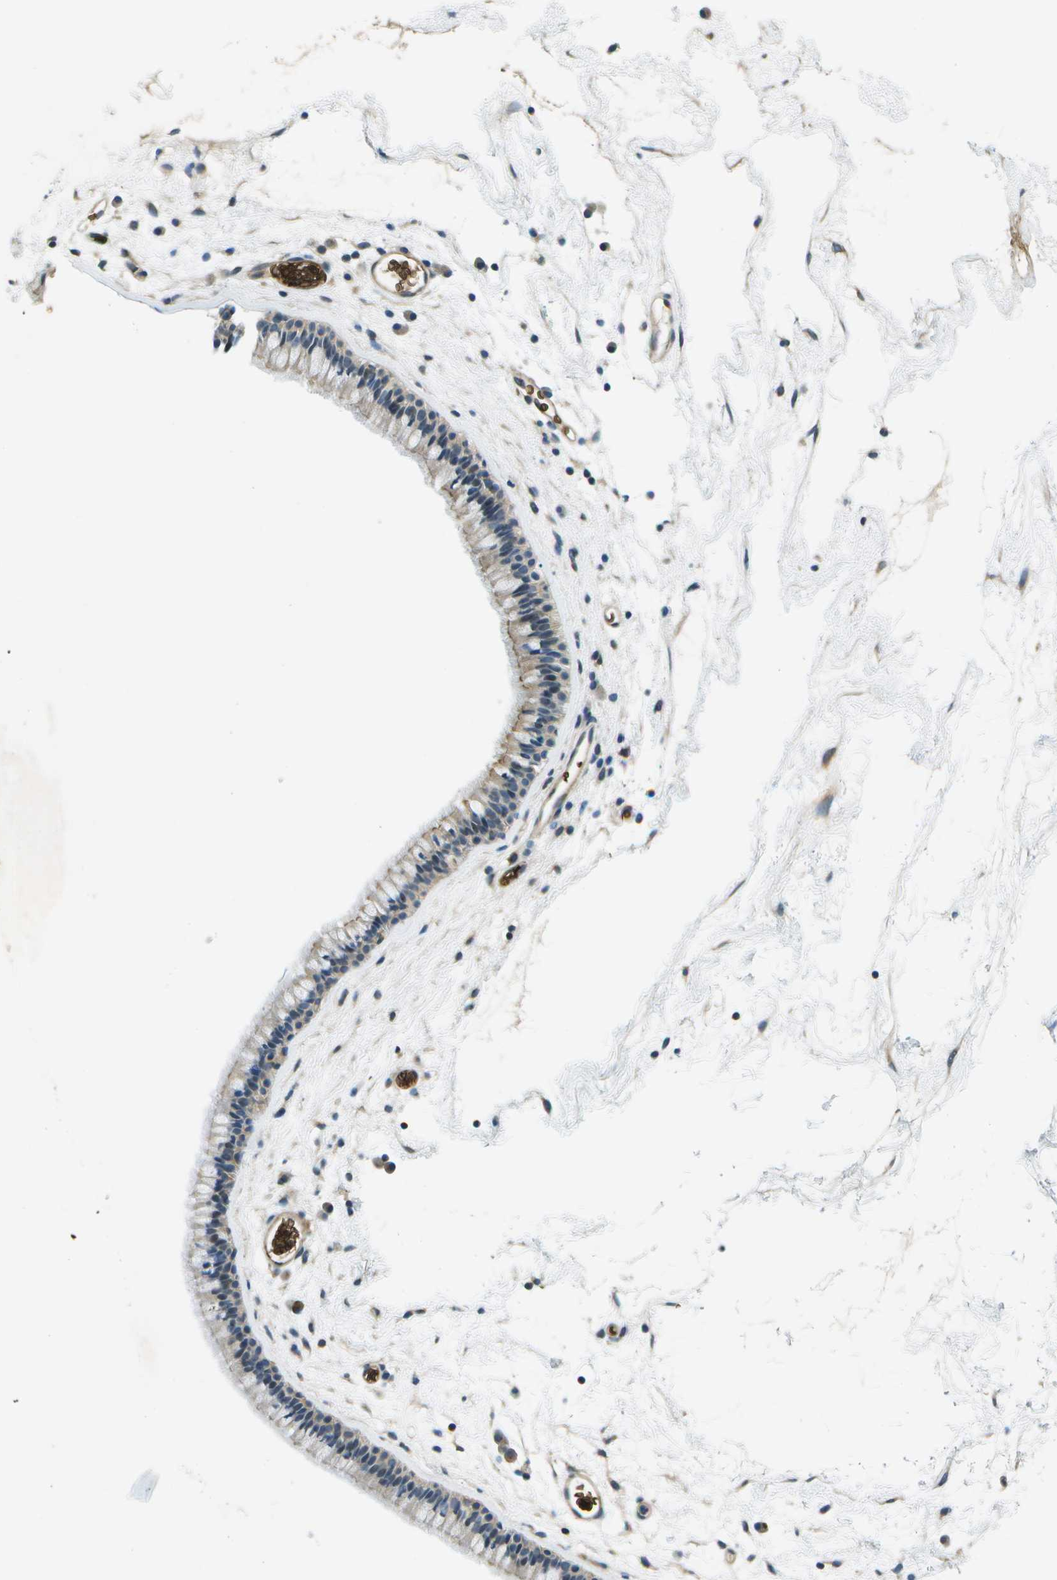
{"staining": {"intensity": "weak", "quantity": "25%-75%", "location": "cytoplasmic/membranous"}, "tissue": "nasopharynx", "cell_type": "Respiratory epithelial cells", "image_type": "normal", "snomed": [{"axis": "morphology", "description": "Normal tissue, NOS"}, {"axis": "morphology", "description": "Inflammation, NOS"}, {"axis": "topography", "description": "Nasopharynx"}], "caption": "Nasopharynx stained for a protein (brown) displays weak cytoplasmic/membranous positive expression in about 25%-75% of respiratory epithelial cells.", "gene": "CTIF", "patient": {"sex": "male", "age": 48}}